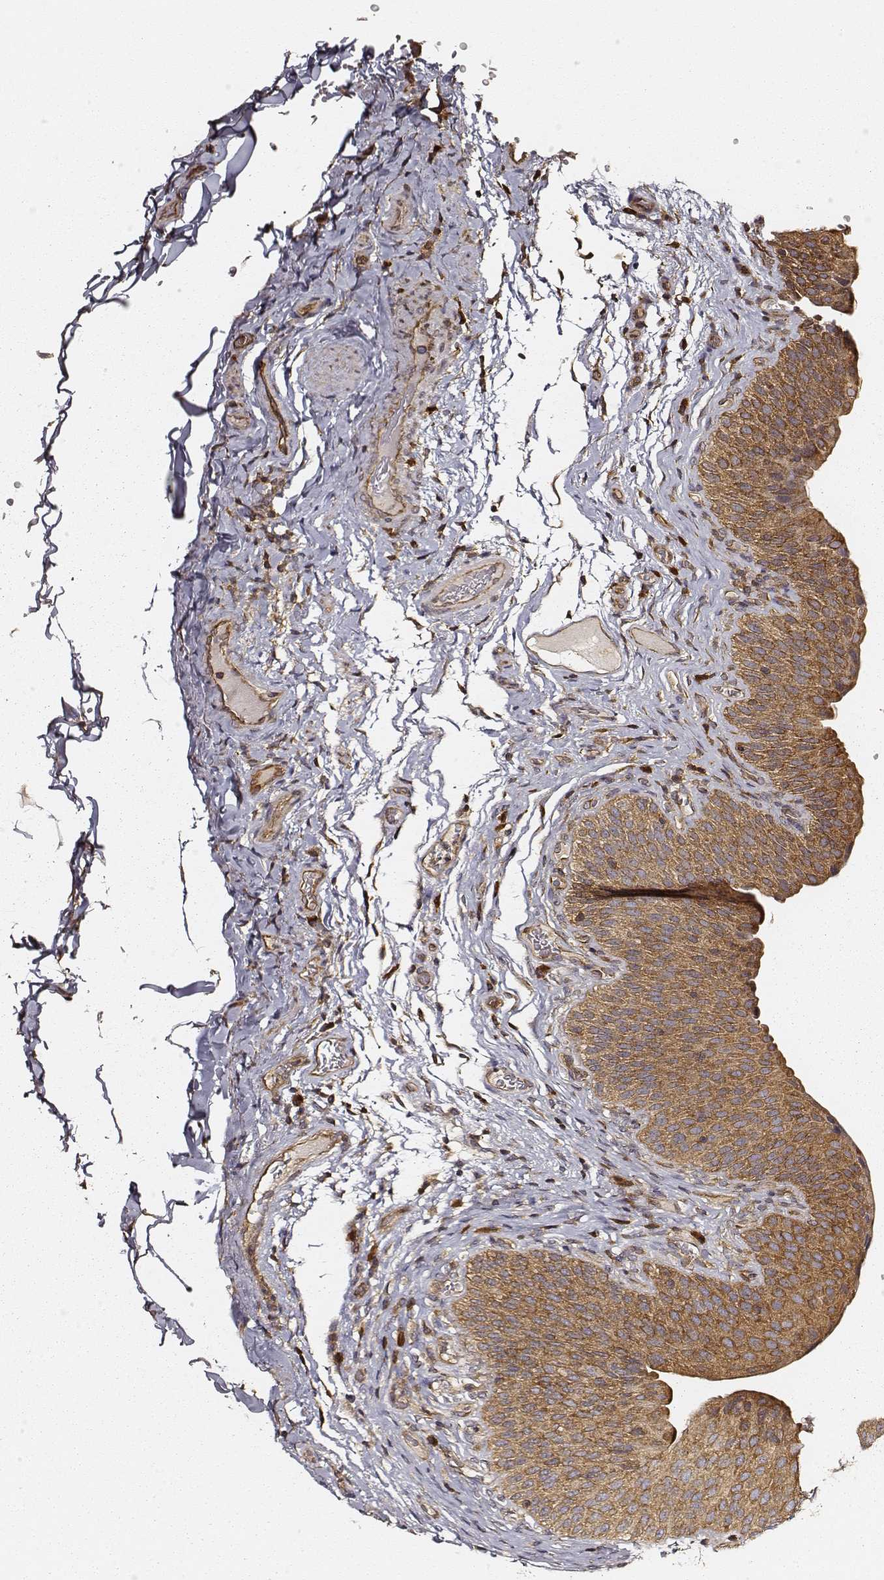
{"staining": {"intensity": "strong", "quantity": ">75%", "location": "cytoplasmic/membranous"}, "tissue": "urinary bladder", "cell_type": "Urothelial cells", "image_type": "normal", "snomed": [{"axis": "morphology", "description": "Normal tissue, NOS"}, {"axis": "topography", "description": "Urinary bladder"}], "caption": "Brown immunohistochemical staining in normal human urinary bladder displays strong cytoplasmic/membranous positivity in approximately >75% of urothelial cells. (Brightfield microscopy of DAB IHC at high magnification).", "gene": "CARS1", "patient": {"sex": "male", "age": 66}}